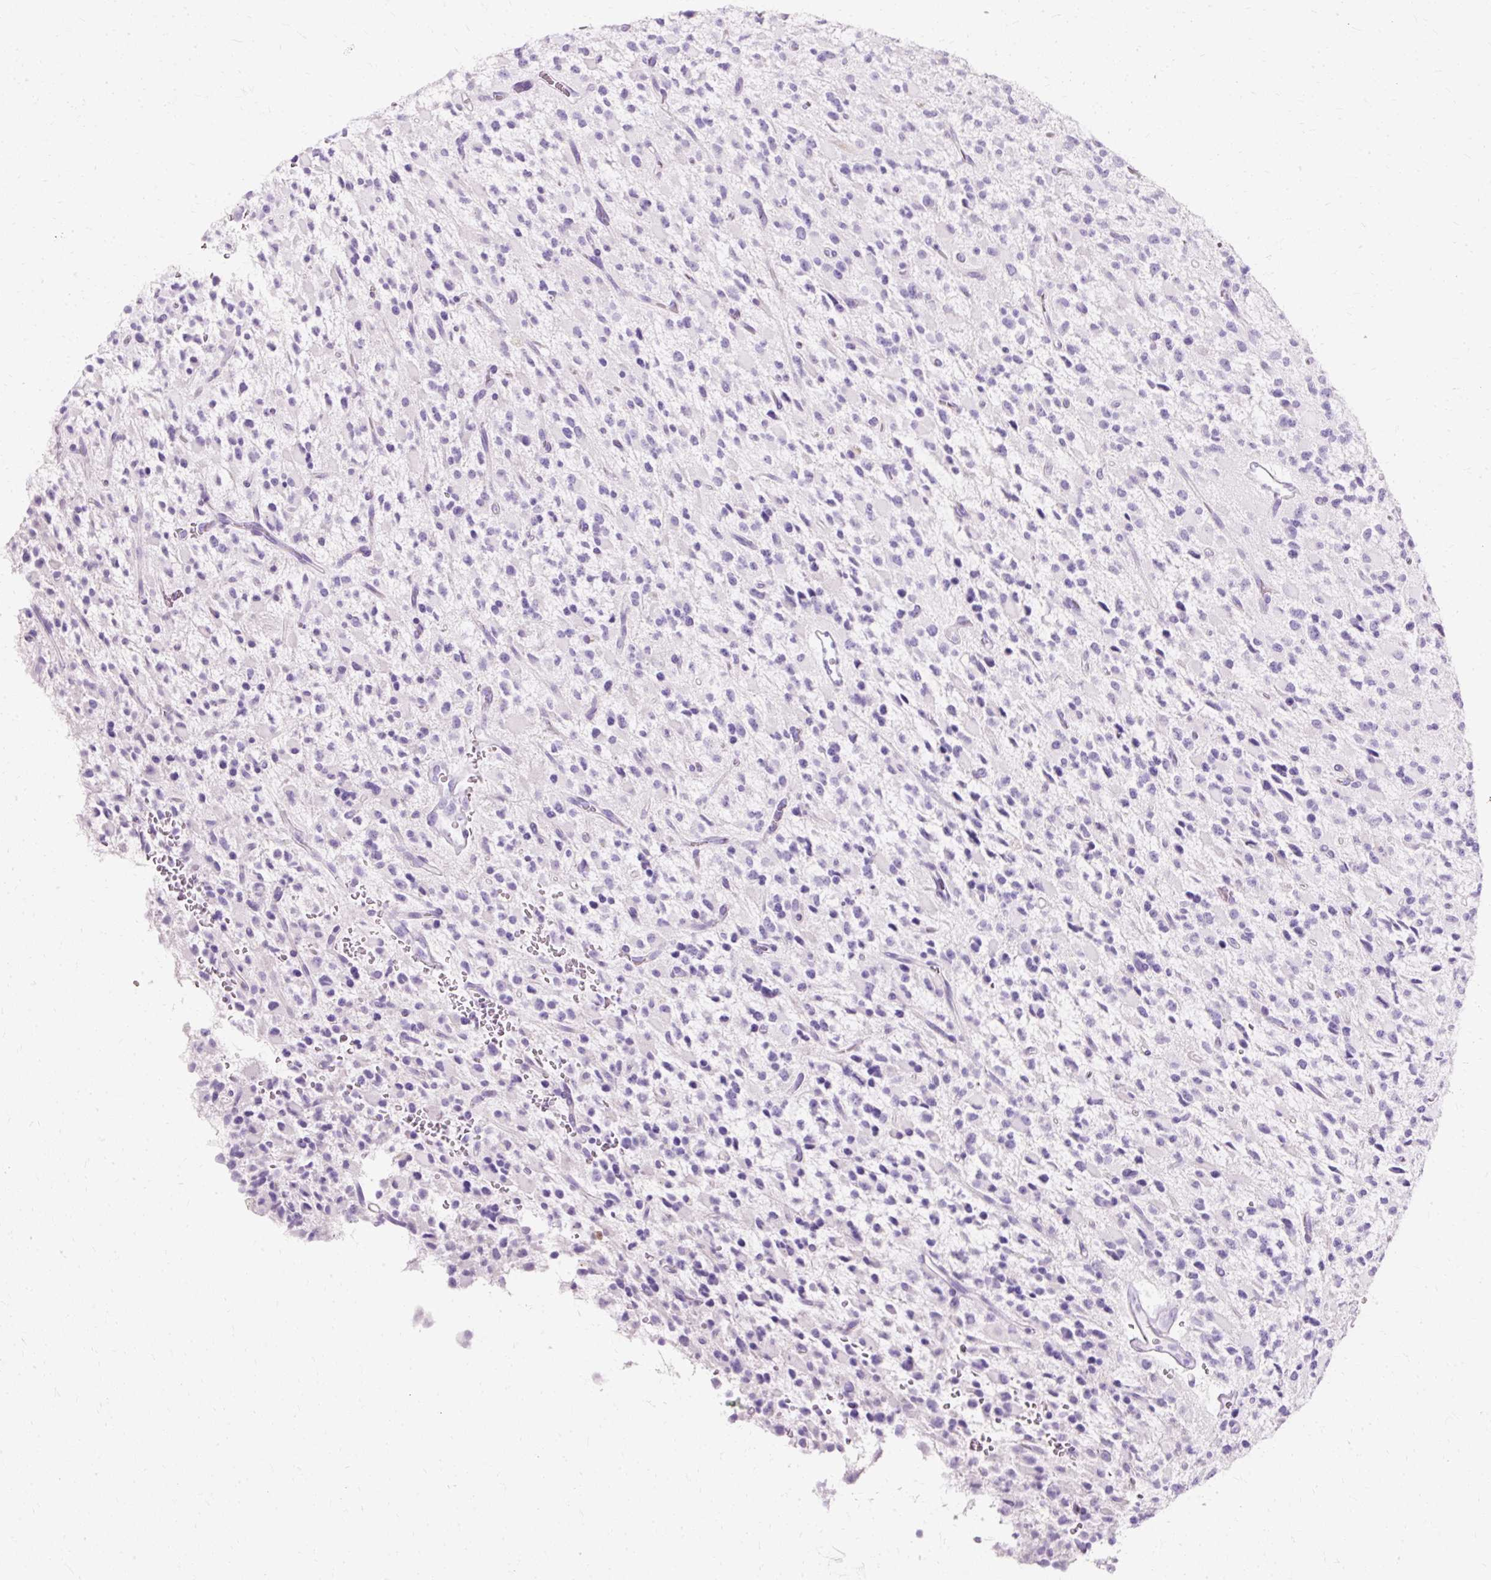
{"staining": {"intensity": "negative", "quantity": "none", "location": "none"}, "tissue": "glioma", "cell_type": "Tumor cells", "image_type": "cancer", "snomed": [{"axis": "morphology", "description": "Glioma, malignant, High grade"}, {"axis": "topography", "description": "Brain"}], "caption": "IHC micrograph of neoplastic tissue: malignant glioma (high-grade) stained with DAB (3,3'-diaminobenzidine) shows no significant protein expression in tumor cells. (Immunohistochemistry, brightfield microscopy, high magnification).", "gene": "DEFA1", "patient": {"sex": "male", "age": 34}}